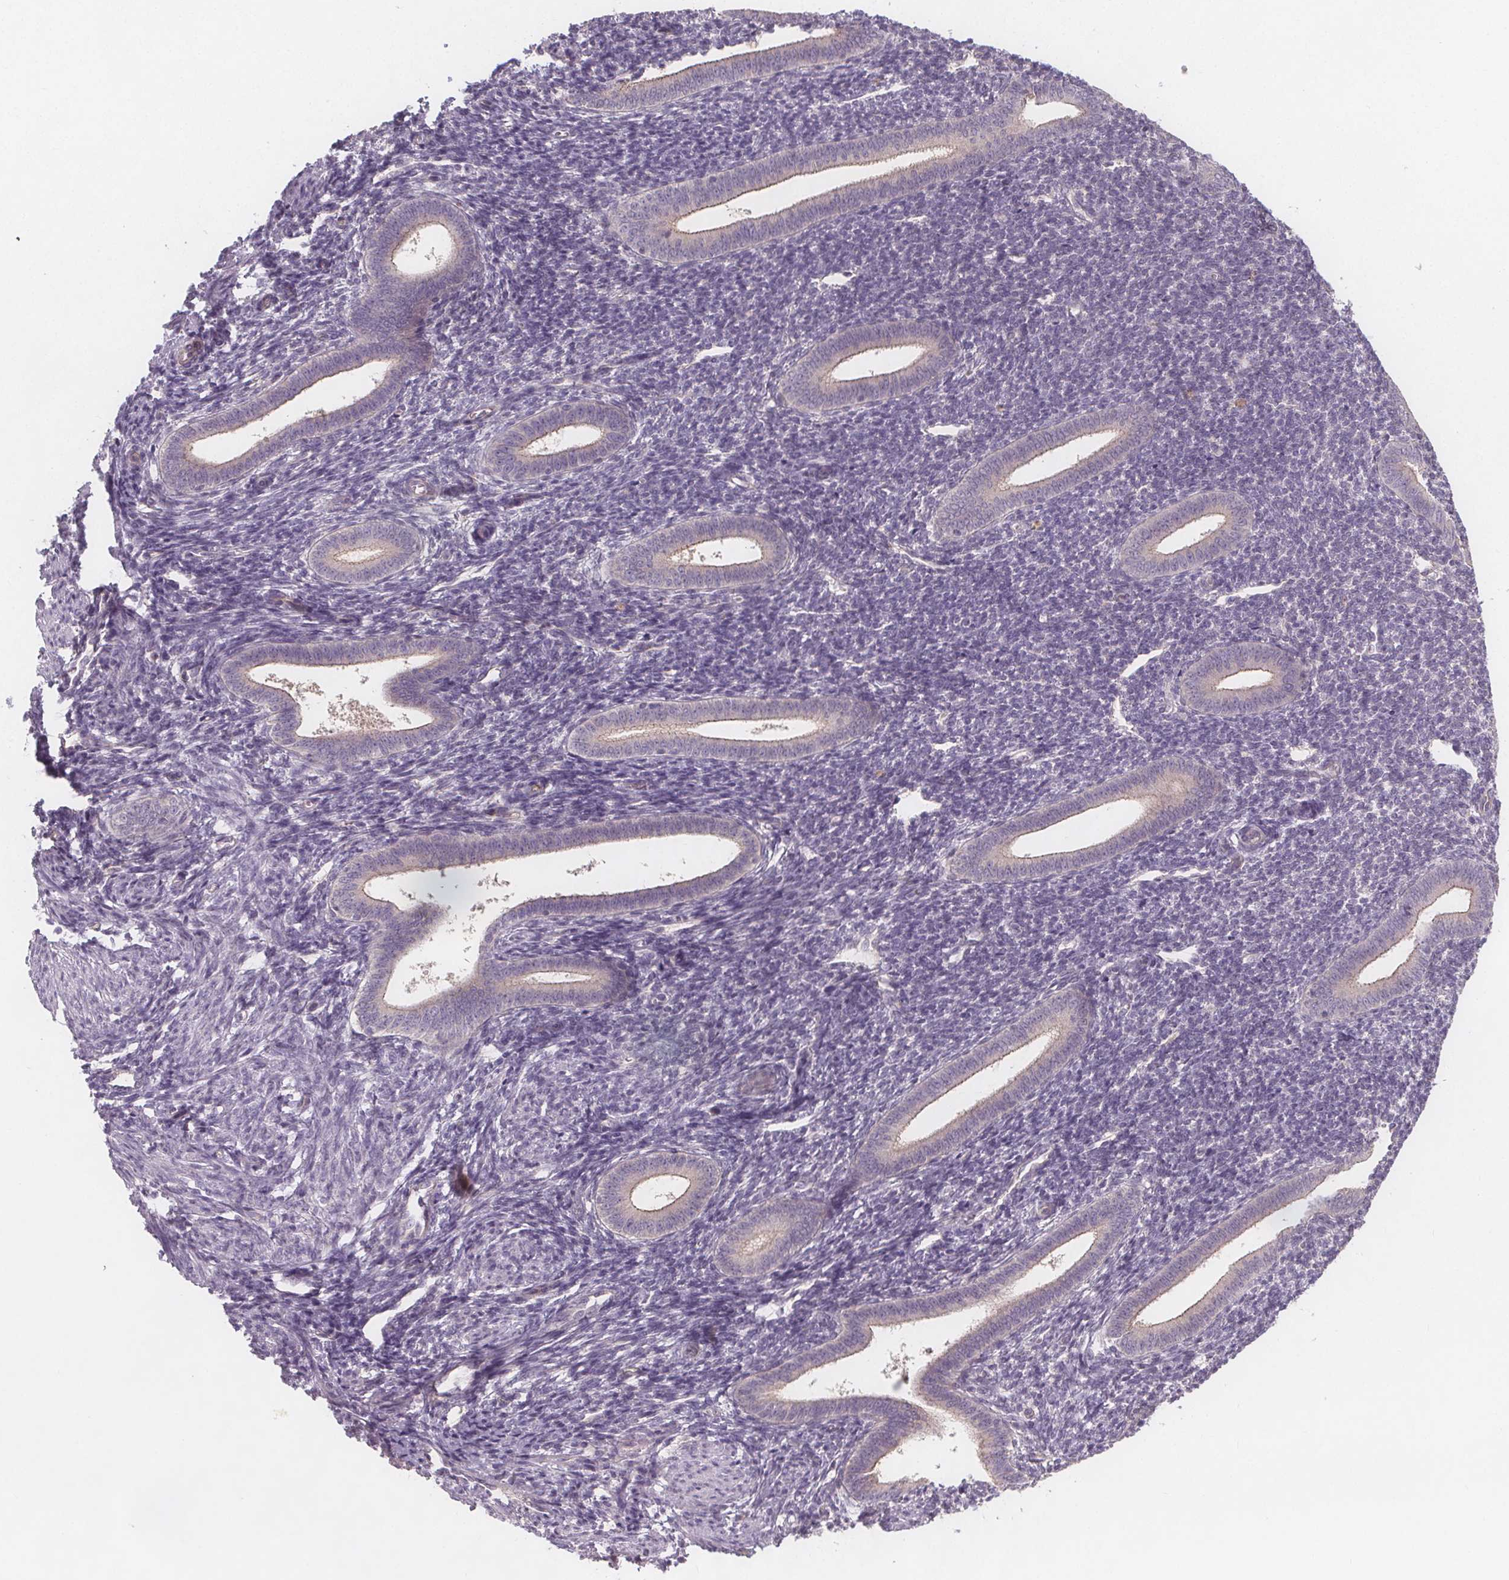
{"staining": {"intensity": "negative", "quantity": "none", "location": "none"}, "tissue": "endometrium", "cell_type": "Cells in endometrial stroma", "image_type": "normal", "snomed": [{"axis": "morphology", "description": "Normal tissue, NOS"}, {"axis": "topography", "description": "Endometrium"}], "caption": "The IHC image has no significant positivity in cells in endometrial stroma of endometrium. Nuclei are stained in blue.", "gene": "VNN1", "patient": {"sex": "female", "age": 25}}